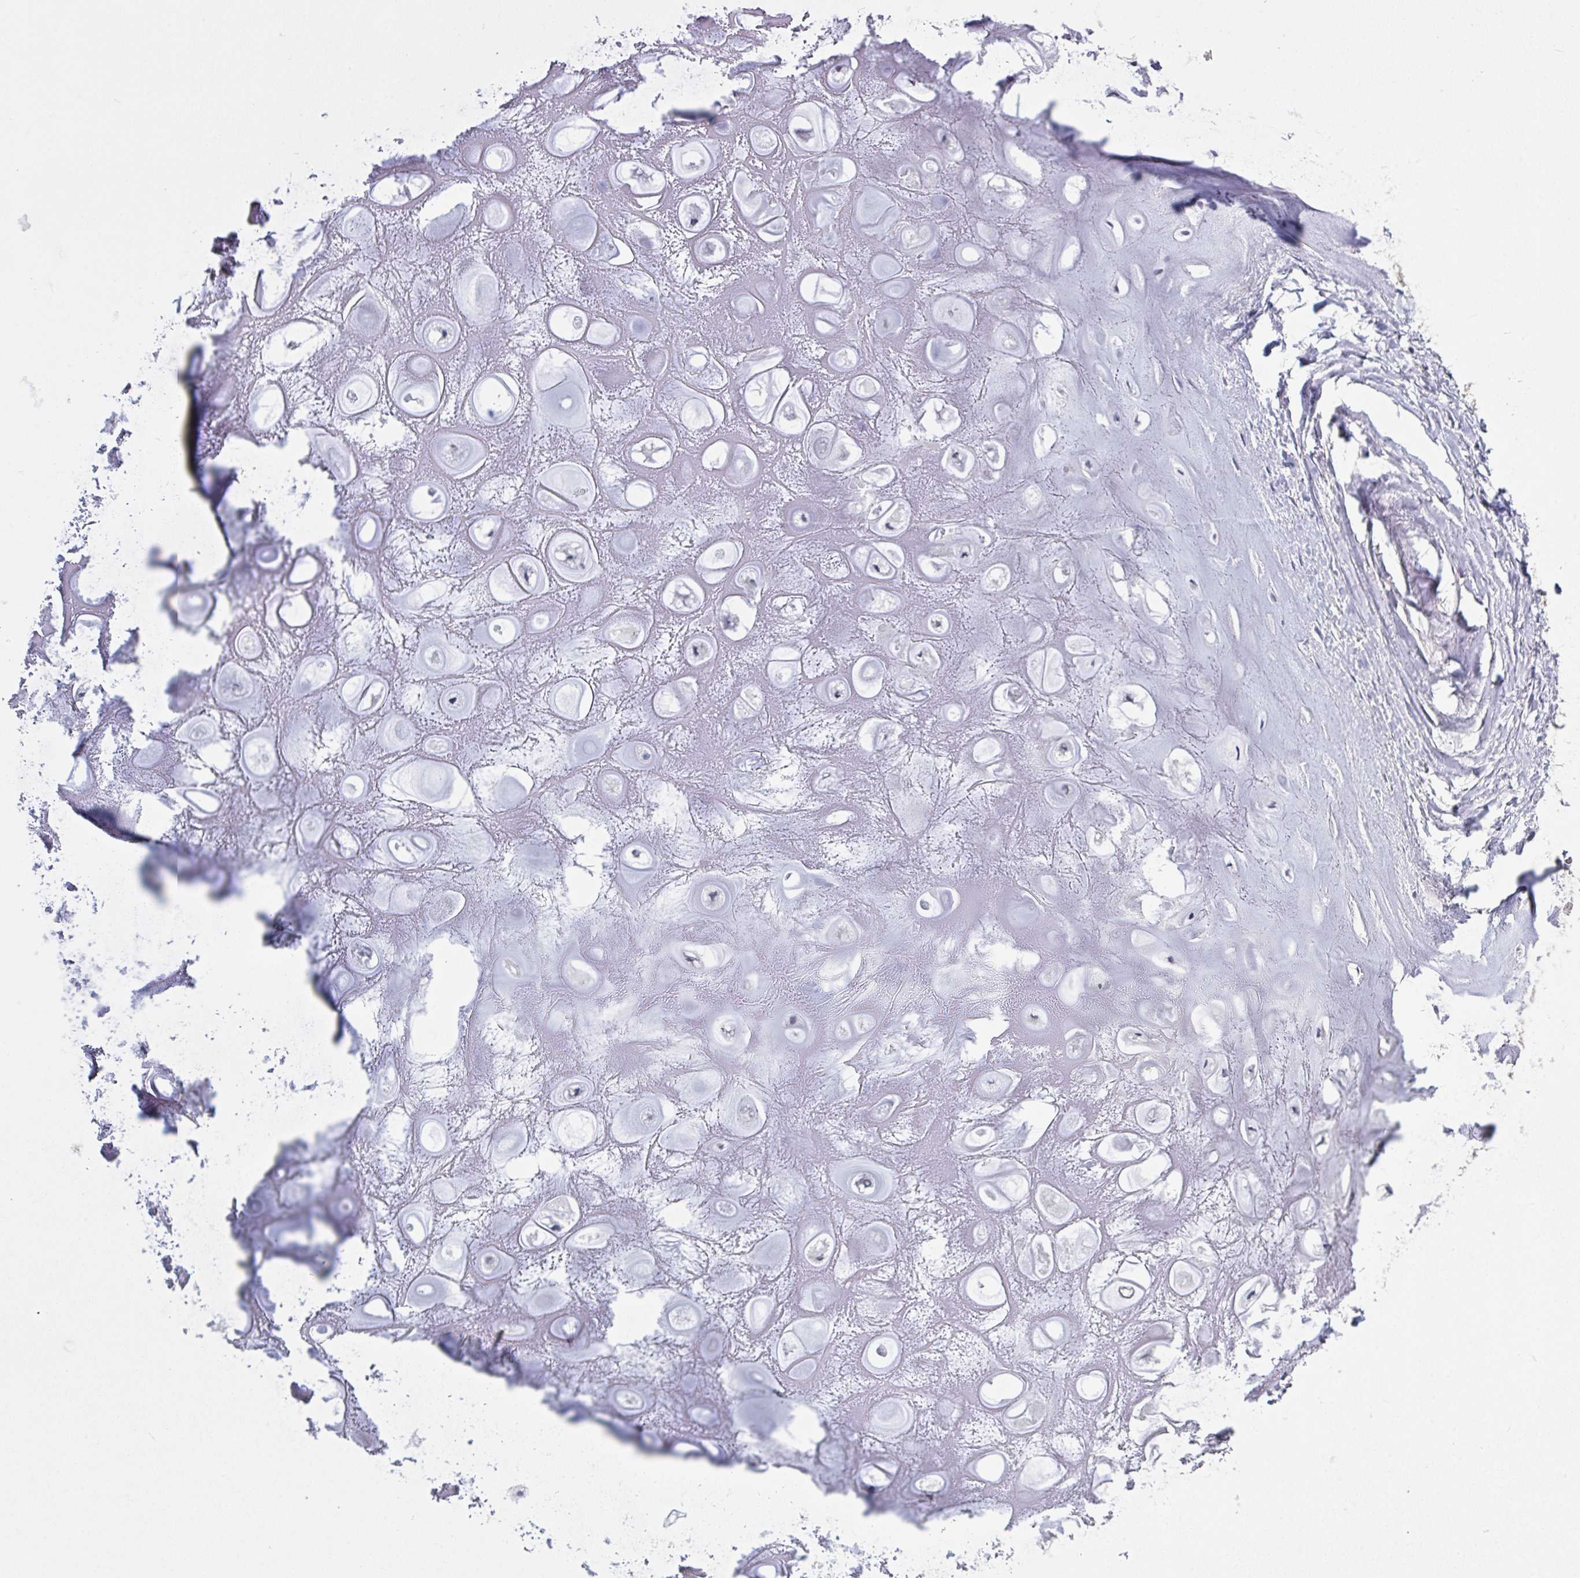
{"staining": {"intensity": "negative", "quantity": "none", "location": "none"}, "tissue": "adipose tissue", "cell_type": "Adipocytes", "image_type": "normal", "snomed": [{"axis": "morphology", "description": "Normal tissue, NOS"}, {"axis": "topography", "description": "Lymph node"}, {"axis": "topography", "description": "Cartilage tissue"}, {"axis": "topography", "description": "Nasopharynx"}], "caption": "A photomicrograph of adipose tissue stained for a protein reveals no brown staining in adipocytes. (IHC, brightfield microscopy, high magnification).", "gene": "KDM4D", "patient": {"sex": "male", "age": 63}}